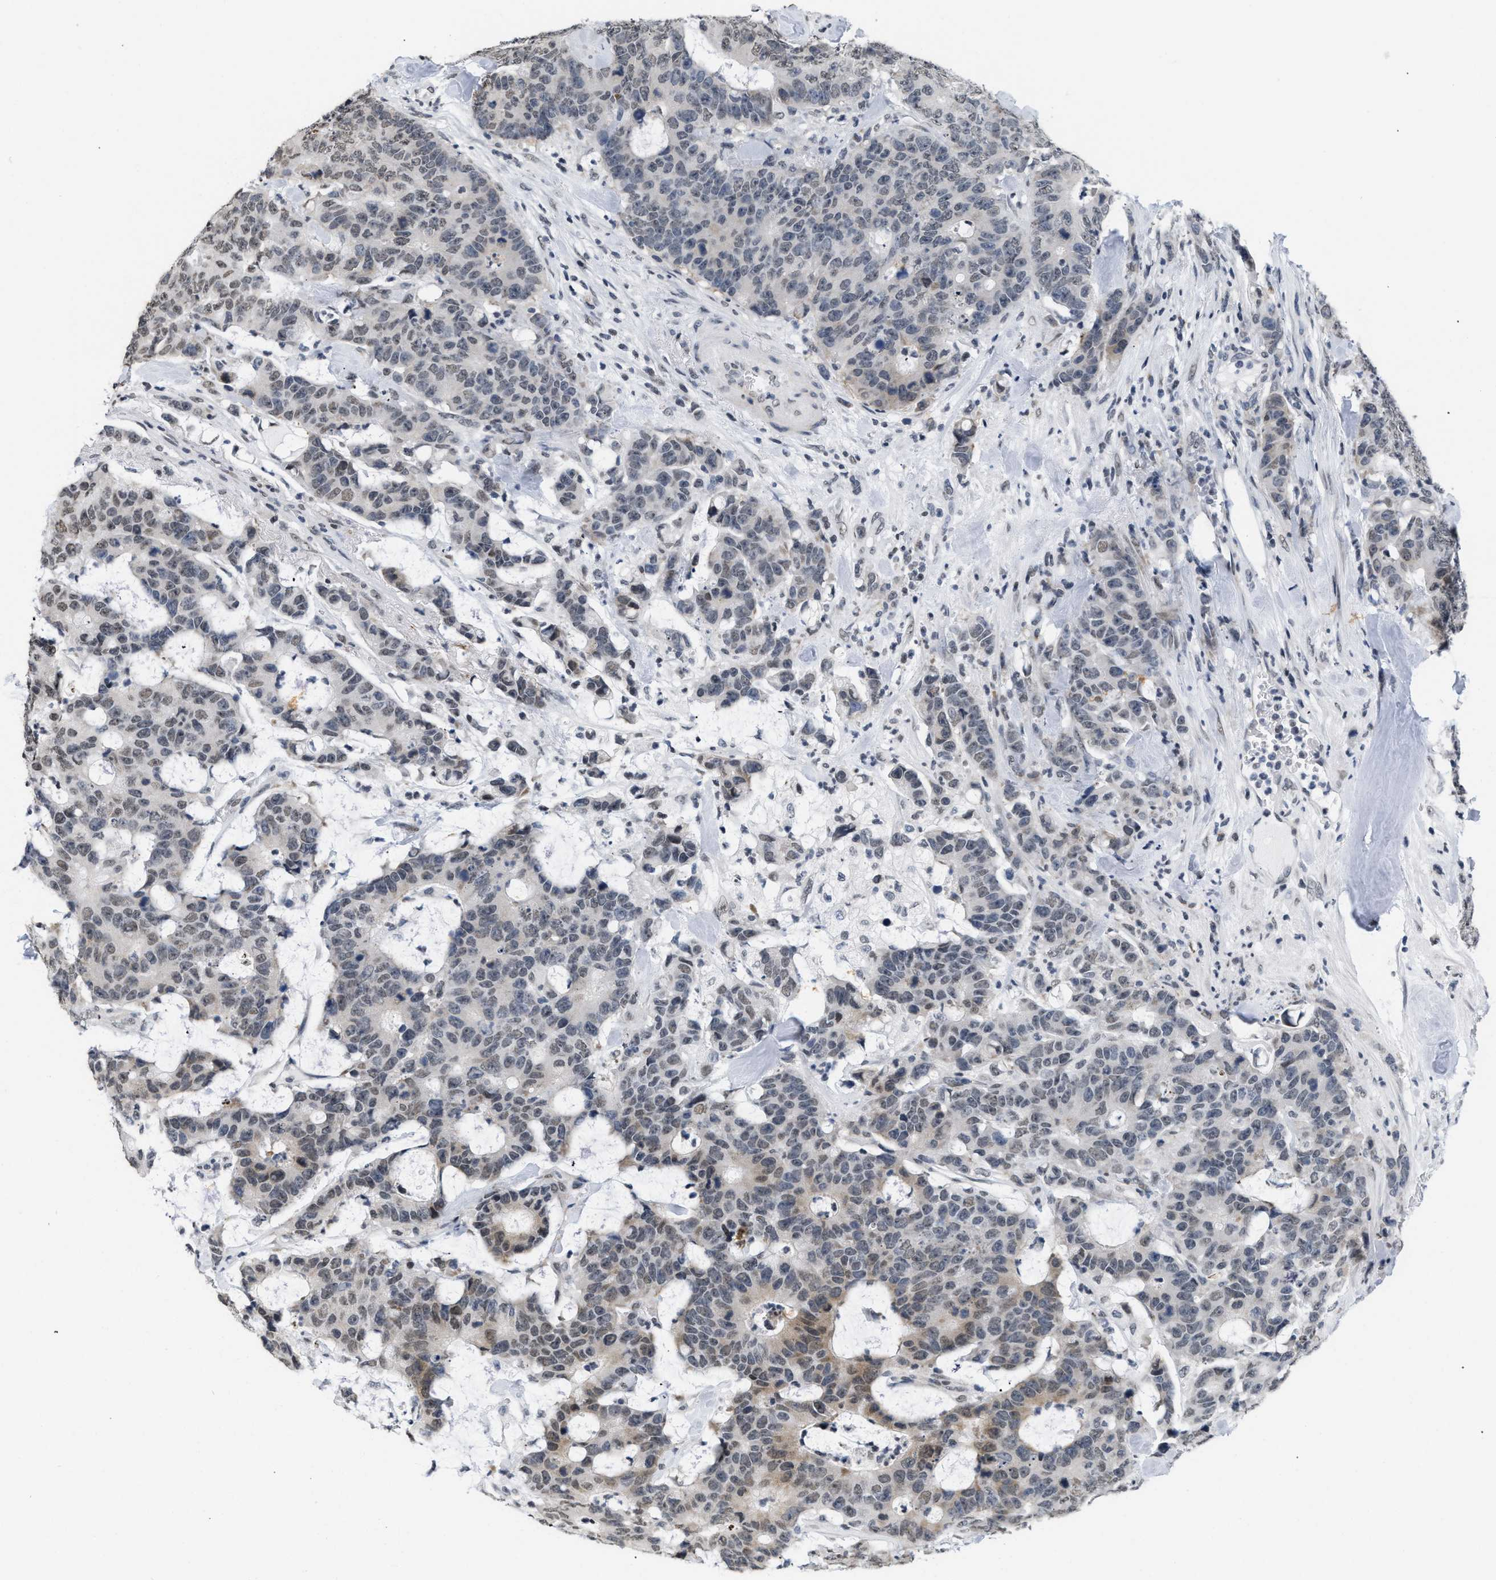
{"staining": {"intensity": "weak", "quantity": "25%-75%", "location": "cytoplasmic/membranous,nuclear"}, "tissue": "colorectal cancer", "cell_type": "Tumor cells", "image_type": "cancer", "snomed": [{"axis": "morphology", "description": "Adenocarcinoma, NOS"}, {"axis": "topography", "description": "Colon"}], "caption": "Brown immunohistochemical staining in colorectal cancer (adenocarcinoma) demonstrates weak cytoplasmic/membranous and nuclear positivity in approximately 25%-75% of tumor cells.", "gene": "RAF1", "patient": {"sex": "female", "age": 86}}